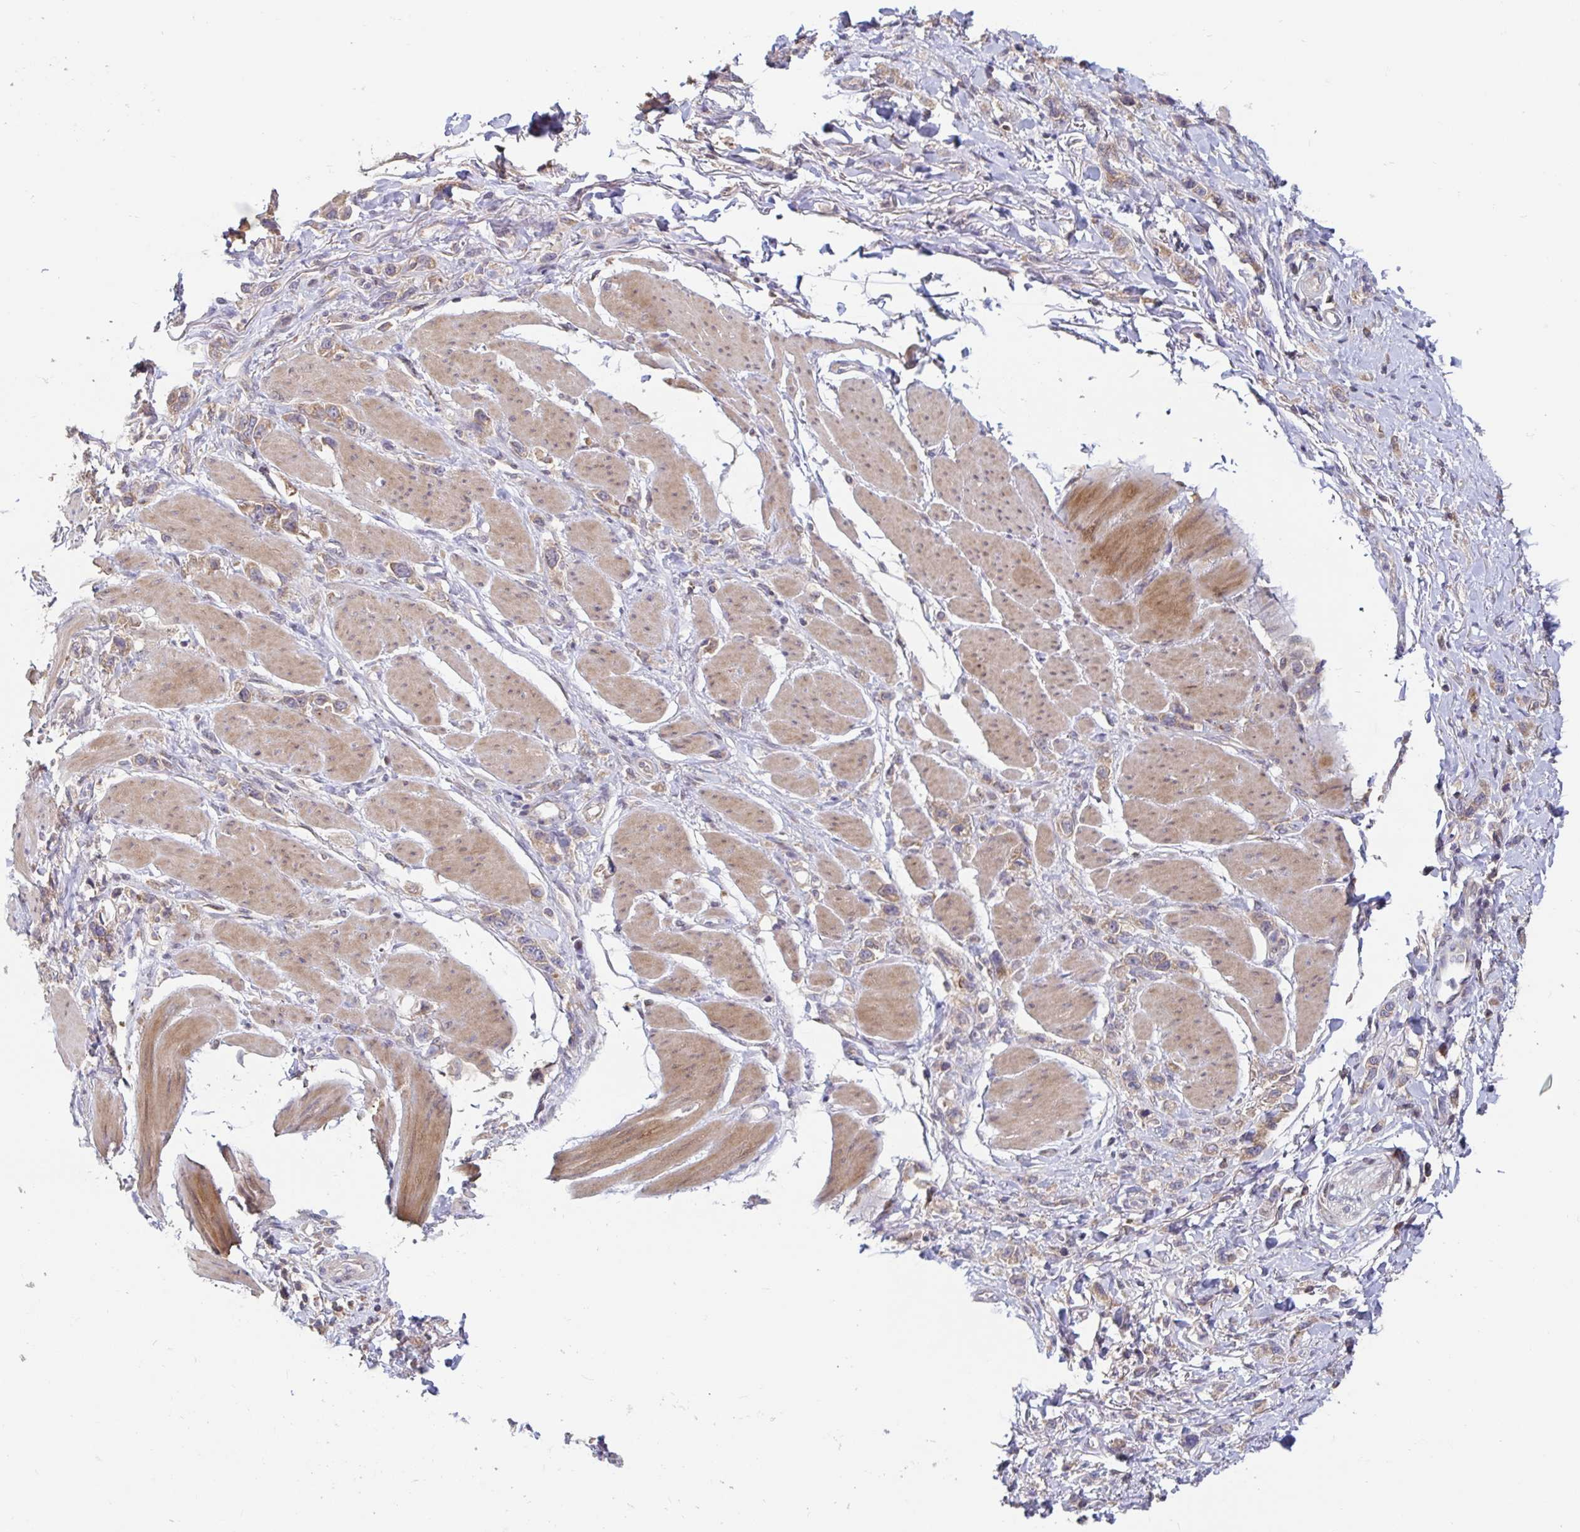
{"staining": {"intensity": "weak", "quantity": "25%-75%", "location": "cytoplasmic/membranous"}, "tissue": "stomach cancer", "cell_type": "Tumor cells", "image_type": "cancer", "snomed": [{"axis": "morphology", "description": "Adenocarcinoma, NOS"}, {"axis": "topography", "description": "Stomach"}], "caption": "An image showing weak cytoplasmic/membranous positivity in approximately 25%-75% of tumor cells in stomach cancer (adenocarcinoma), as visualized by brown immunohistochemical staining.", "gene": "LARP1", "patient": {"sex": "female", "age": 65}}